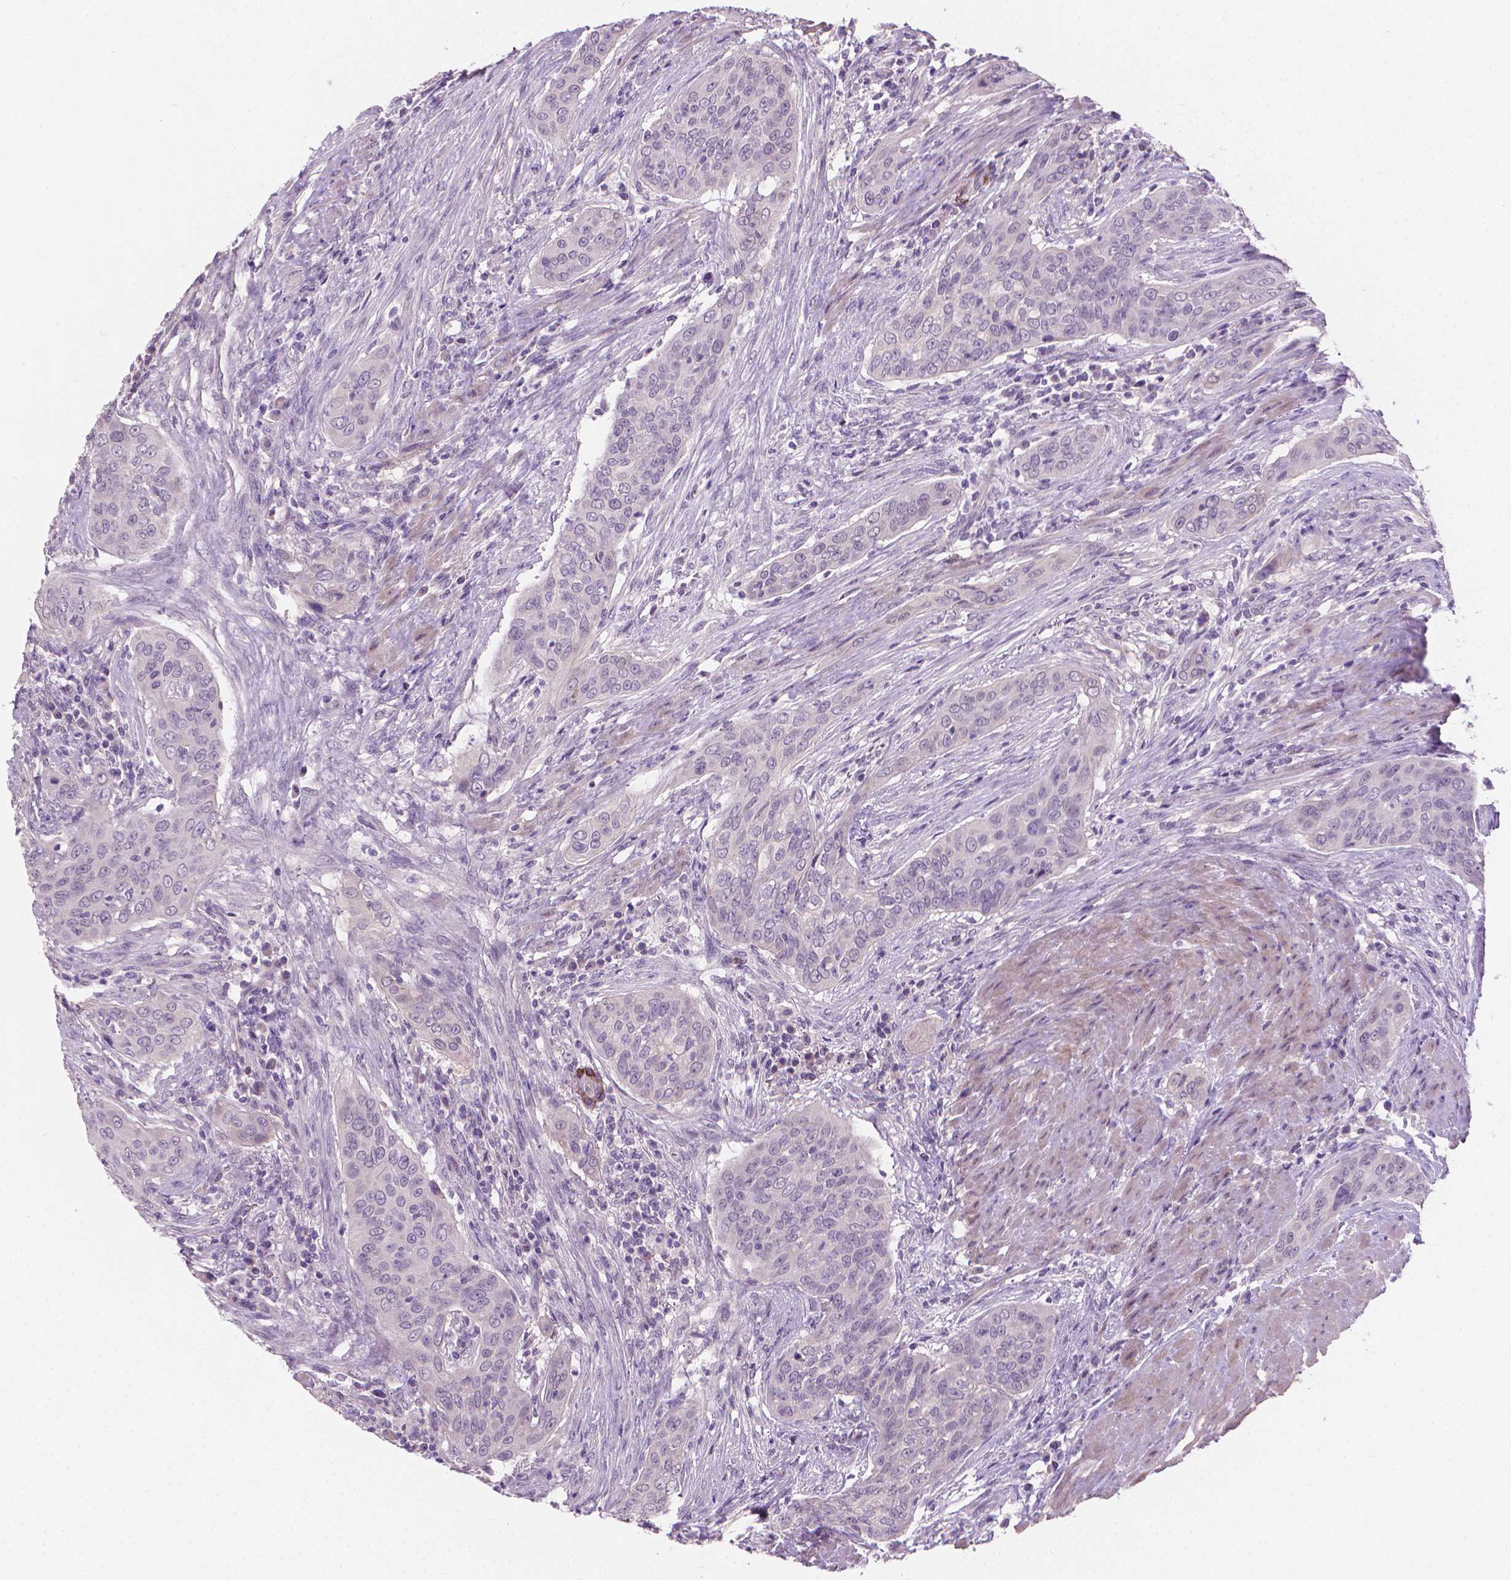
{"staining": {"intensity": "negative", "quantity": "none", "location": "none"}, "tissue": "urothelial cancer", "cell_type": "Tumor cells", "image_type": "cancer", "snomed": [{"axis": "morphology", "description": "Urothelial carcinoma, High grade"}, {"axis": "topography", "description": "Urinary bladder"}], "caption": "Immunohistochemistry micrograph of neoplastic tissue: human urothelial carcinoma (high-grade) stained with DAB displays no significant protein expression in tumor cells. (DAB immunohistochemistry with hematoxylin counter stain).", "gene": "GSDMA", "patient": {"sex": "male", "age": 82}}